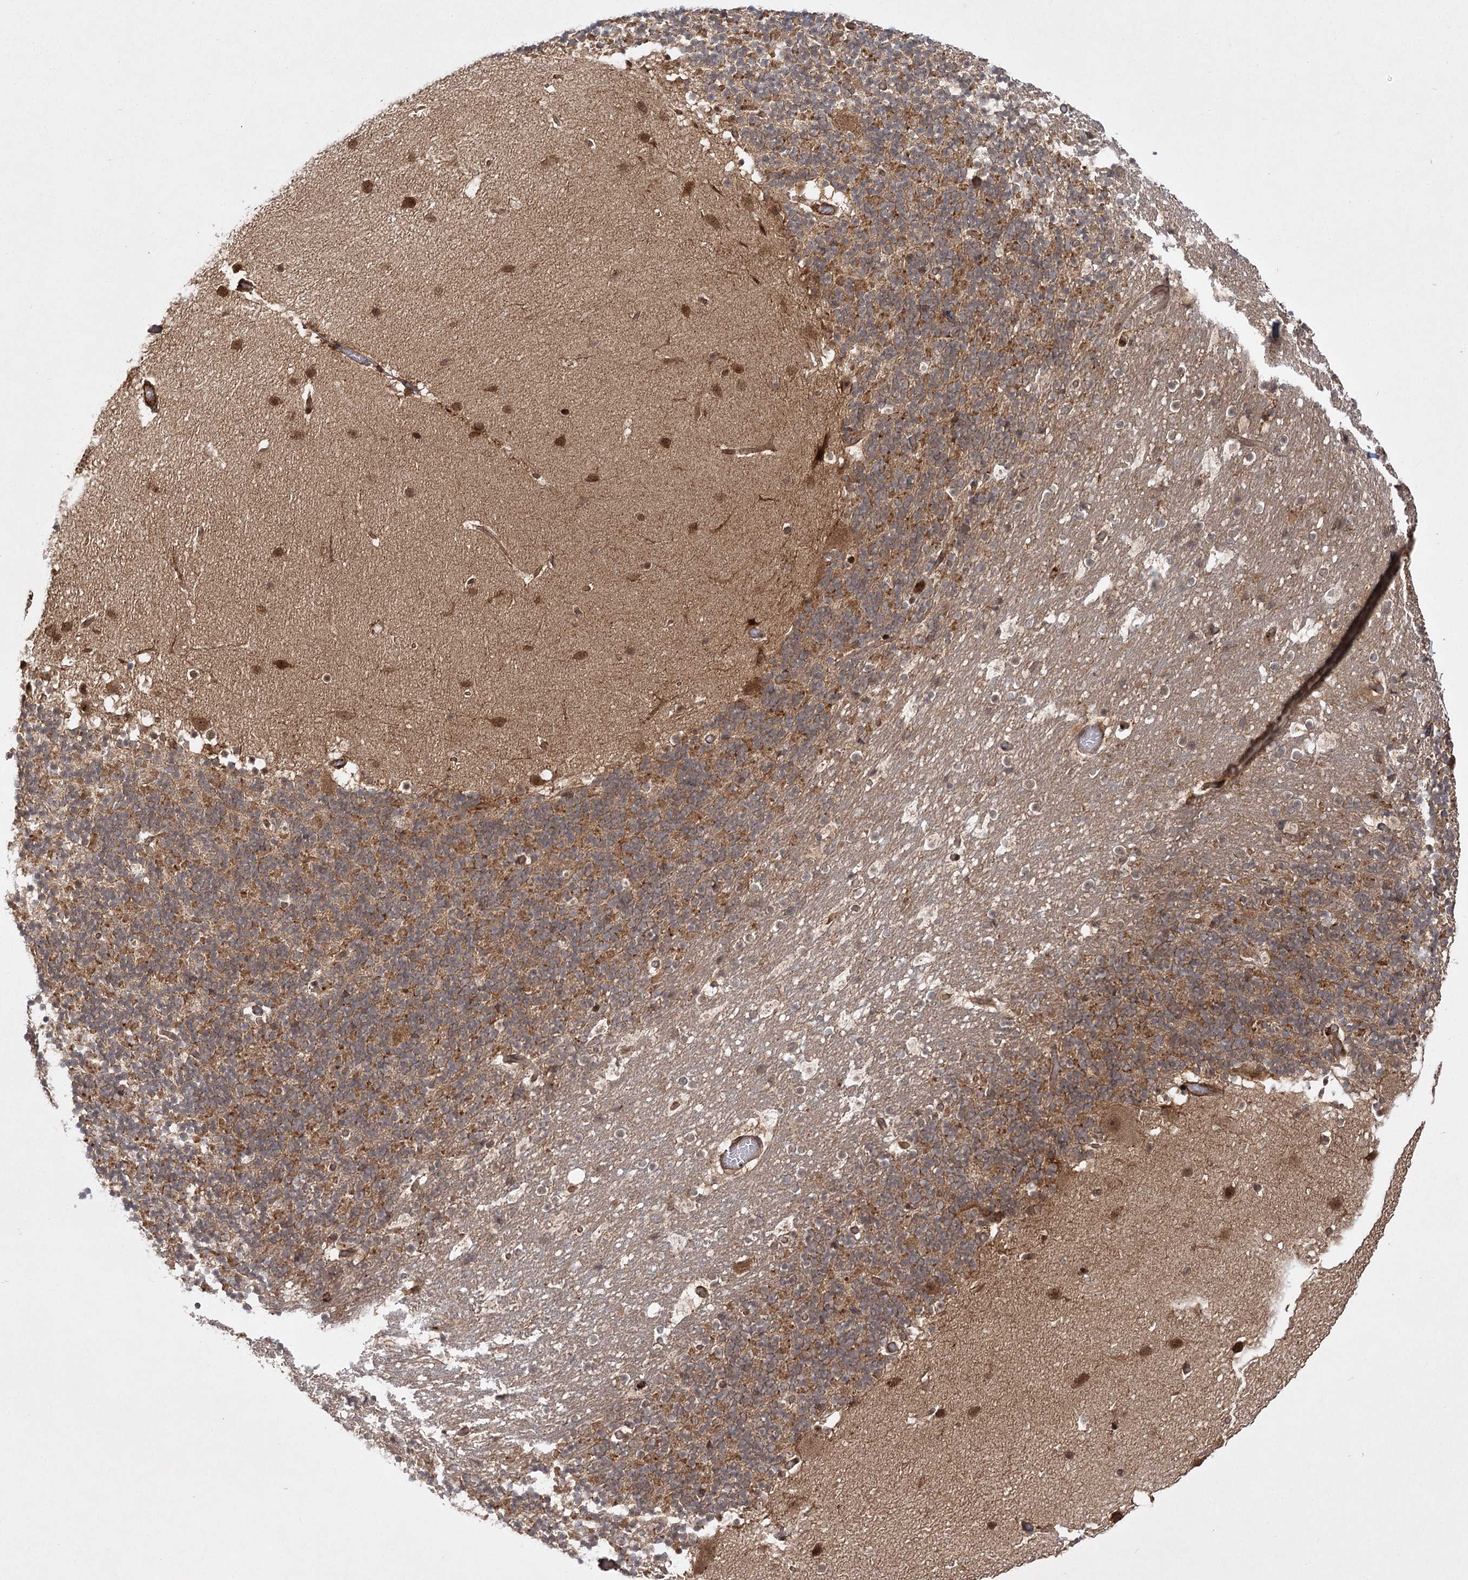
{"staining": {"intensity": "moderate", "quantity": ">75%", "location": "cytoplasmic/membranous"}, "tissue": "cerebellum", "cell_type": "Cells in granular layer", "image_type": "normal", "snomed": [{"axis": "morphology", "description": "Normal tissue, NOS"}, {"axis": "topography", "description": "Cerebellum"}], "caption": "A medium amount of moderate cytoplasmic/membranous staining is seen in about >75% of cells in granular layer in benign cerebellum. (DAB (3,3'-diaminobenzidine) = brown stain, brightfield microscopy at high magnification).", "gene": "MDFIC", "patient": {"sex": "male", "age": 57}}